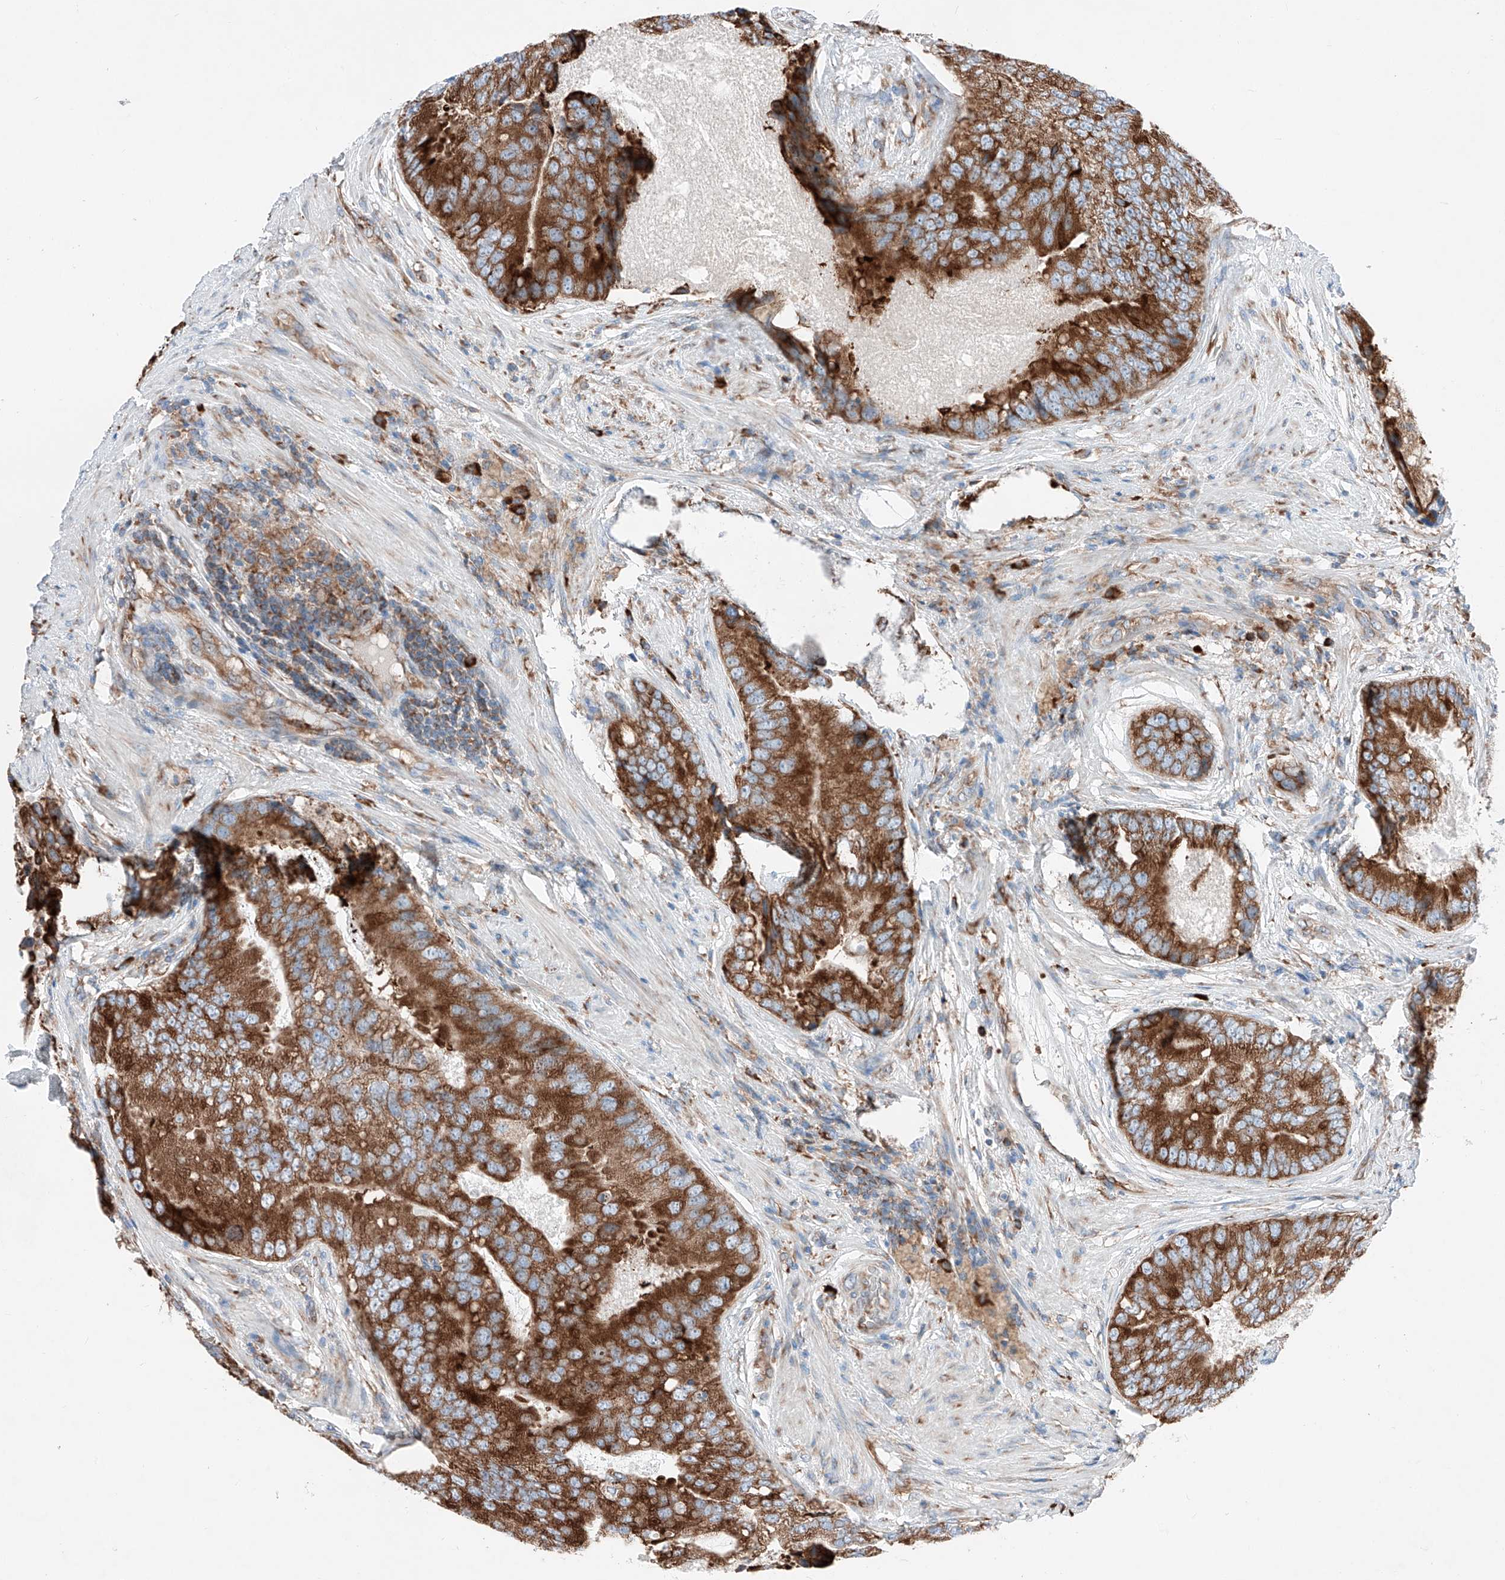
{"staining": {"intensity": "strong", "quantity": ">75%", "location": "cytoplasmic/membranous"}, "tissue": "prostate cancer", "cell_type": "Tumor cells", "image_type": "cancer", "snomed": [{"axis": "morphology", "description": "Adenocarcinoma, High grade"}, {"axis": "topography", "description": "Prostate"}], "caption": "Prostate high-grade adenocarcinoma was stained to show a protein in brown. There is high levels of strong cytoplasmic/membranous positivity in approximately >75% of tumor cells. (Brightfield microscopy of DAB IHC at high magnification).", "gene": "CRELD1", "patient": {"sex": "male", "age": 70}}